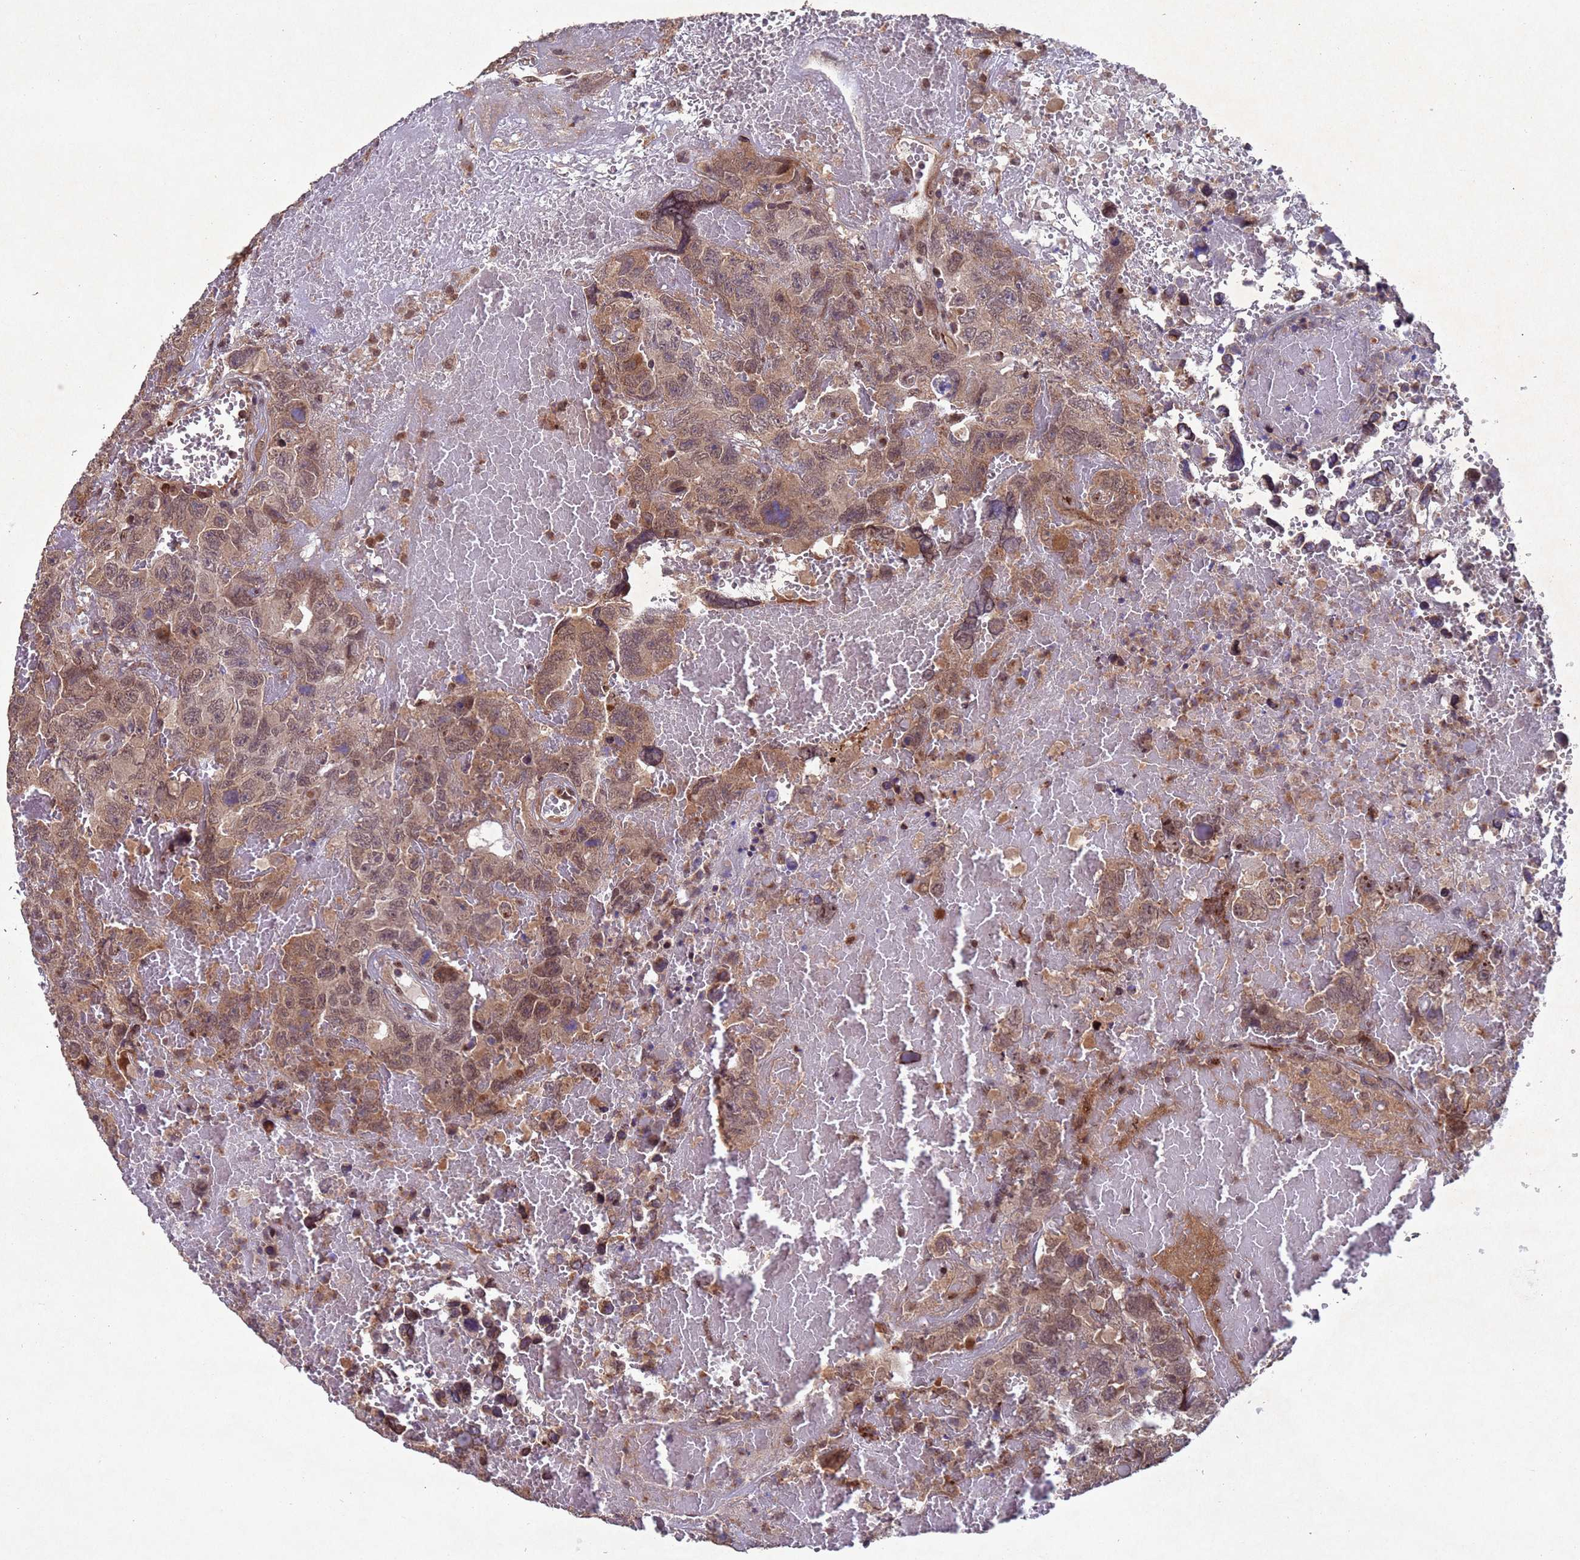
{"staining": {"intensity": "moderate", "quantity": ">75%", "location": "cytoplasmic/membranous,nuclear"}, "tissue": "testis cancer", "cell_type": "Tumor cells", "image_type": "cancer", "snomed": [{"axis": "morphology", "description": "Carcinoma, Embryonal, NOS"}, {"axis": "topography", "description": "Testis"}], "caption": "IHC photomicrograph of neoplastic tissue: human testis embryonal carcinoma stained using immunohistochemistry exhibits medium levels of moderate protein expression localized specifically in the cytoplasmic/membranous and nuclear of tumor cells, appearing as a cytoplasmic/membranous and nuclear brown color.", "gene": "TBK1", "patient": {"sex": "male", "age": 45}}